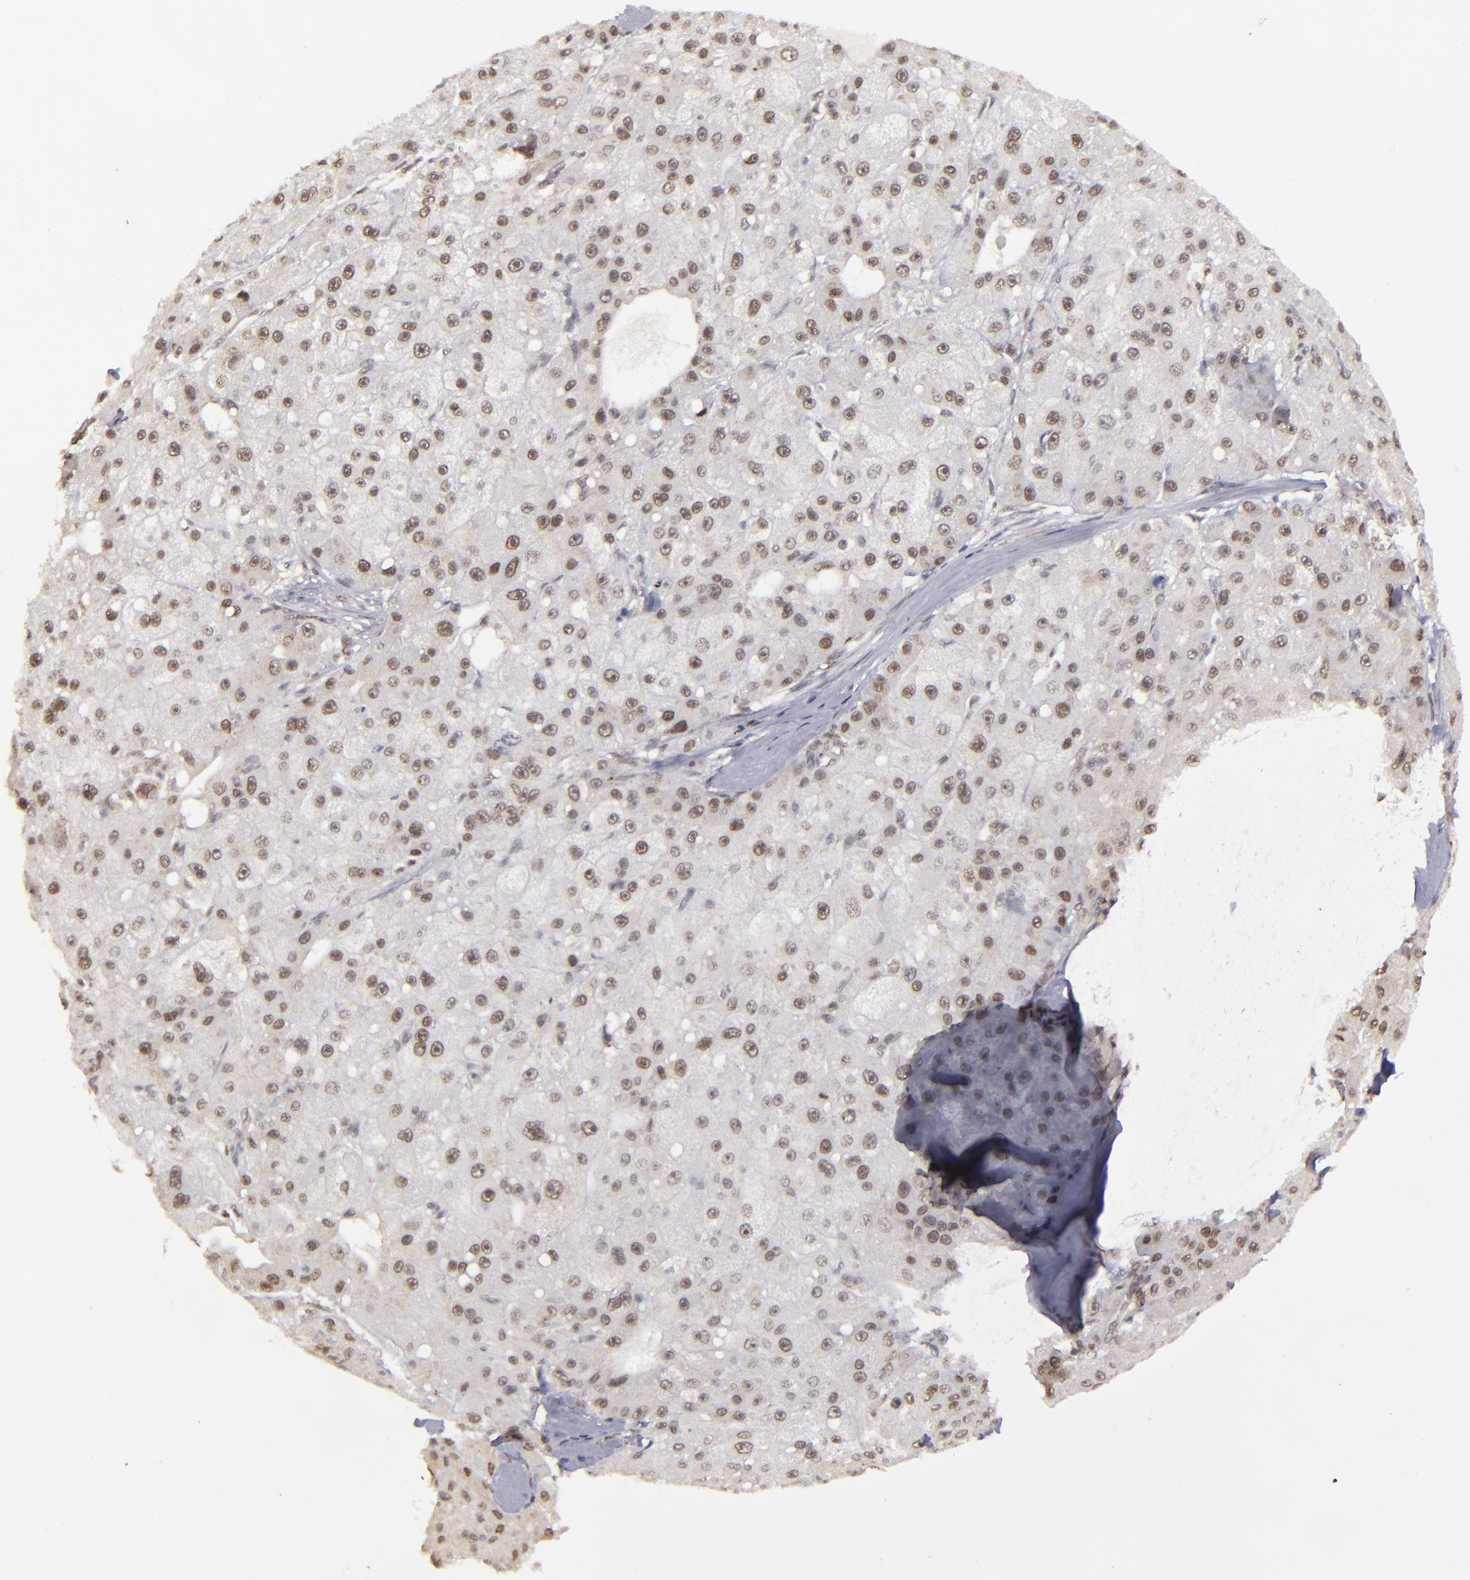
{"staining": {"intensity": "weak", "quantity": "25%-75%", "location": "nuclear"}, "tissue": "liver cancer", "cell_type": "Tumor cells", "image_type": "cancer", "snomed": [{"axis": "morphology", "description": "Carcinoma, Hepatocellular, NOS"}, {"axis": "topography", "description": "Liver"}], "caption": "DAB (3,3'-diaminobenzidine) immunohistochemical staining of human liver cancer (hepatocellular carcinoma) reveals weak nuclear protein staining in approximately 25%-75% of tumor cells.", "gene": "RREB1", "patient": {"sex": "male", "age": 80}}